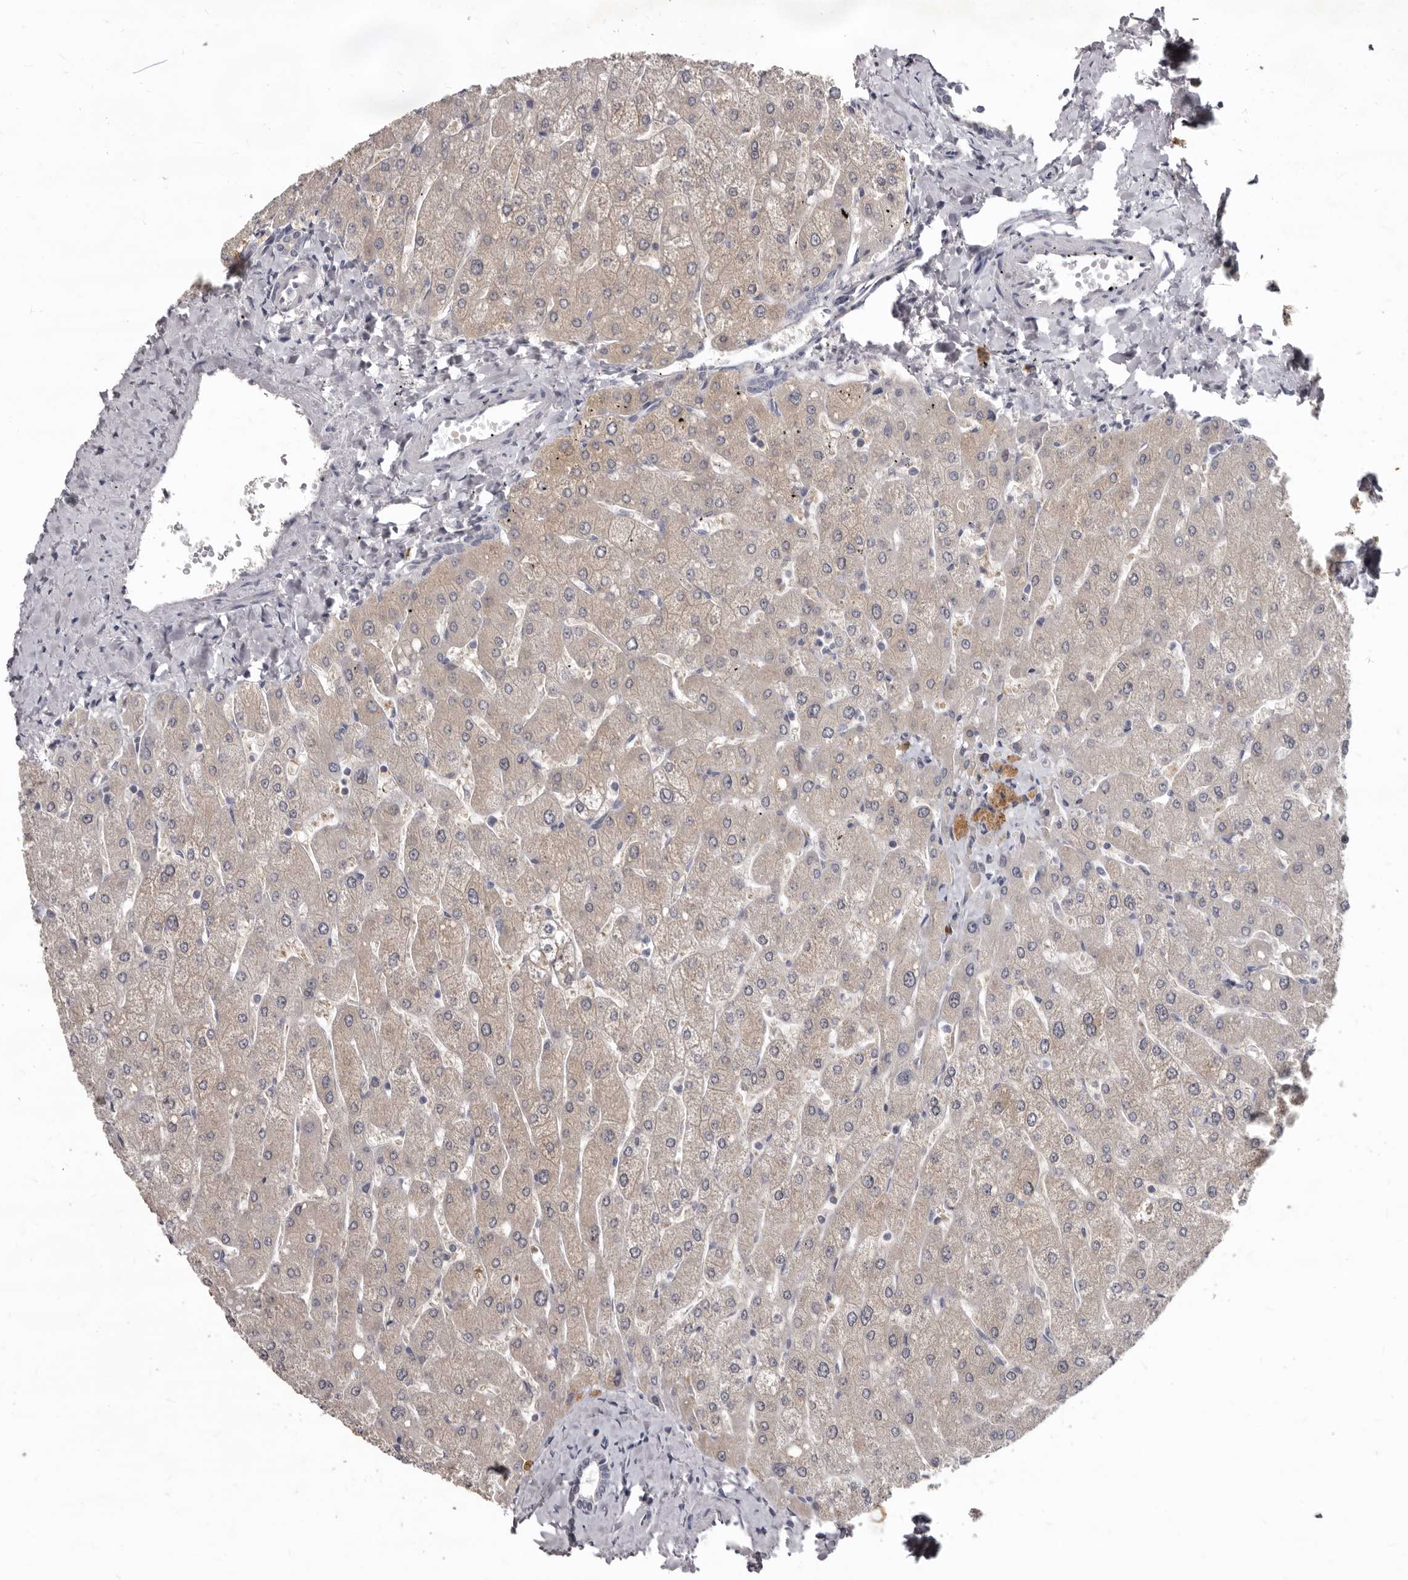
{"staining": {"intensity": "negative", "quantity": "none", "location": "none"}, "tissue": "liver", "cell_type": "Cholangiocytes", "image_type": "normal", "snomed": [{"axis": "morphology", "description": "Normal tissue, NOS"}, {"axis": "topography", "description": "Liver"}], "caption": "The photomicrograph shows no staining of cholangiocytes in normal liver. (Stains: DAB (3,3'-diaminobenzidine) IHC with hematoxylin counter stain, Microscopy: brightfield microscopy at high magnification).", "gene": "SULT1E1", "patient": {"sex": "male", "age": 55}}